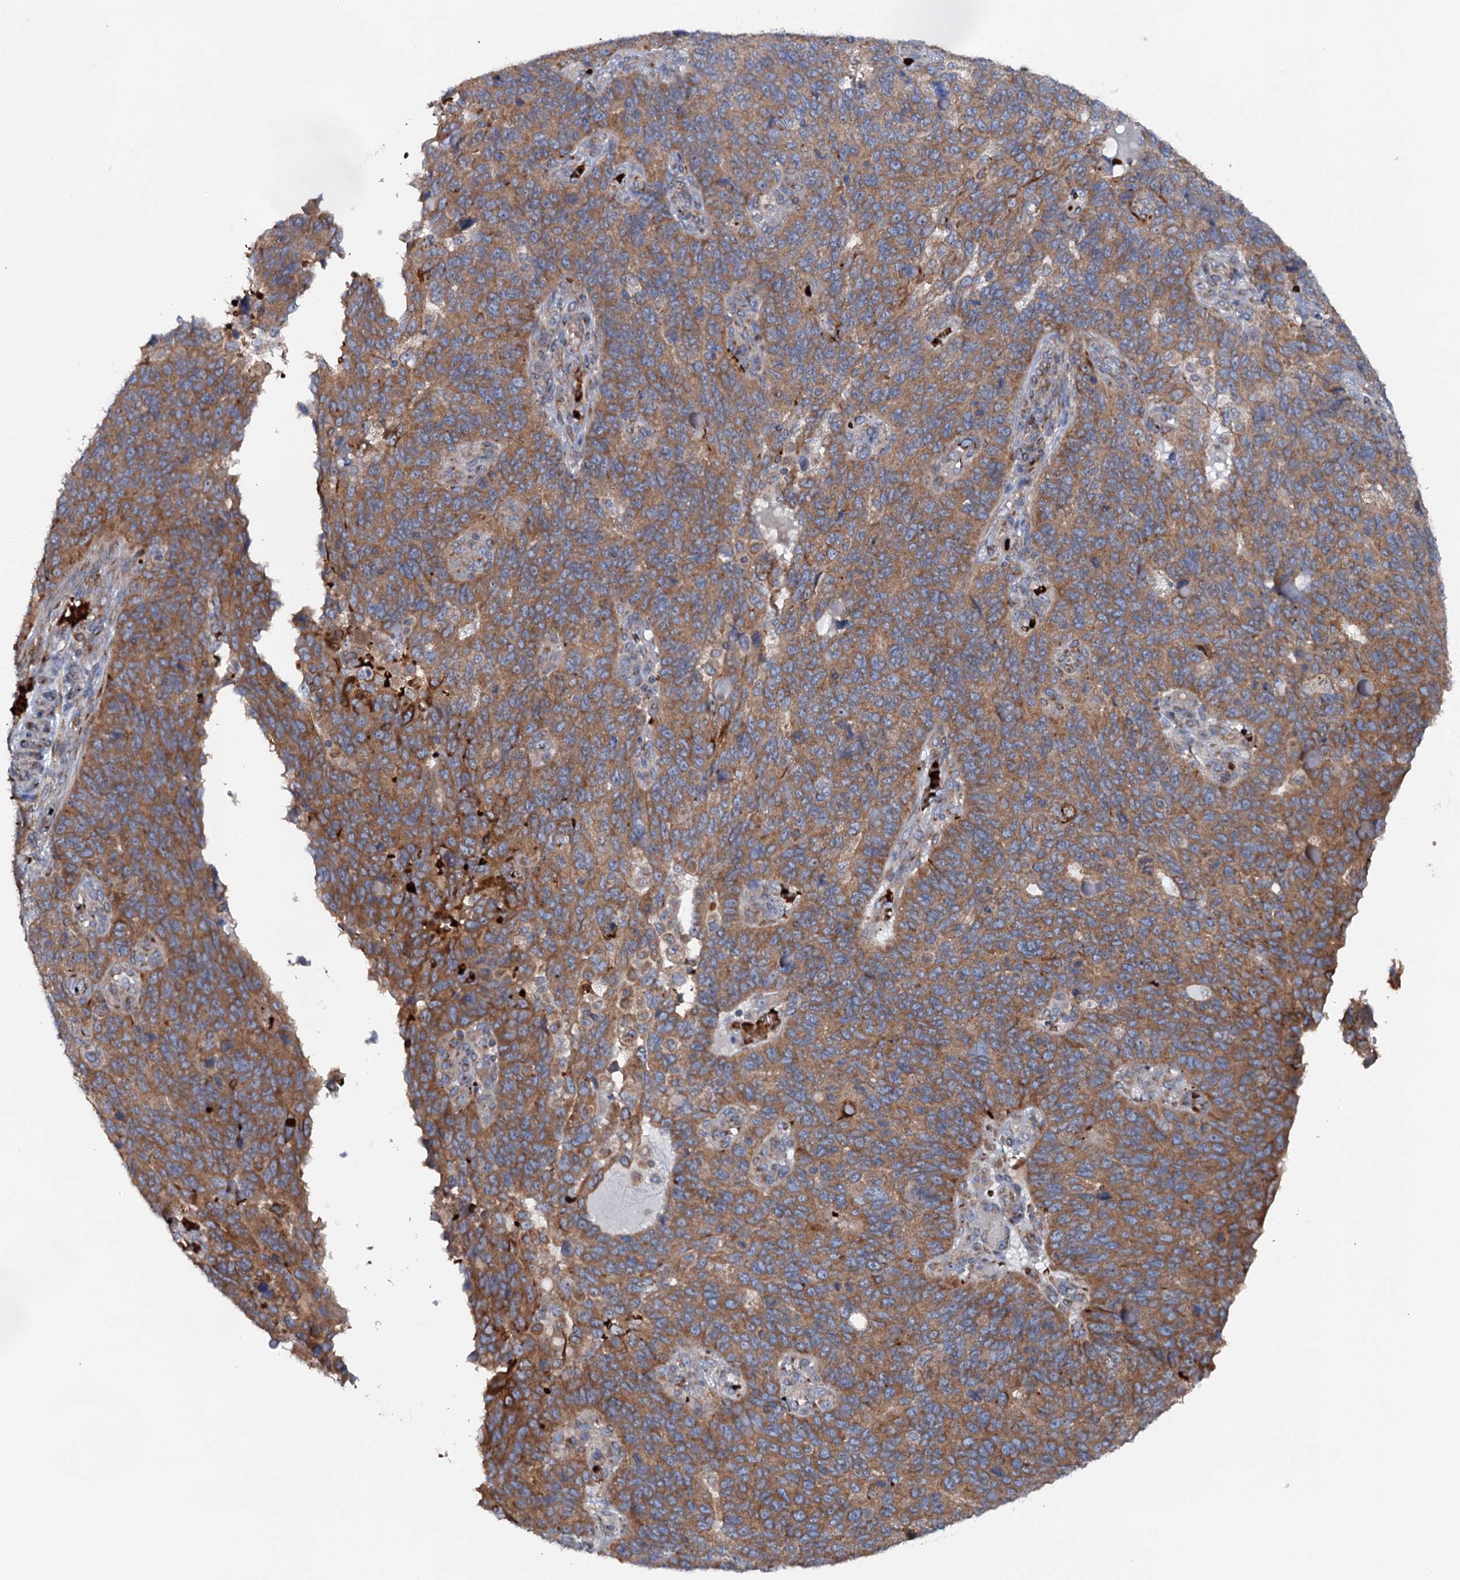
{"staining": {"intensity": "strong", "quantity": "<25%", "location": "cytoplasmic/membranous"}, "tissue": "endometrial cancer", "cell_type": "Tumor cells", "image_type": "cancer", "snomed": [{"axis": "morphology", "description": "Adenocarcinoma, NOS"}, {"axis": "topography", "description": "Endometrium"}], "caption": "Strong cytoplasmic/membranous positivity for a protein is appreciated in approximately <25% of tumor cells of adenocarcinoma (endometrial) using IHC.", "gene": "EIPR1", "patient": {"sex": "female", "age": 66}}